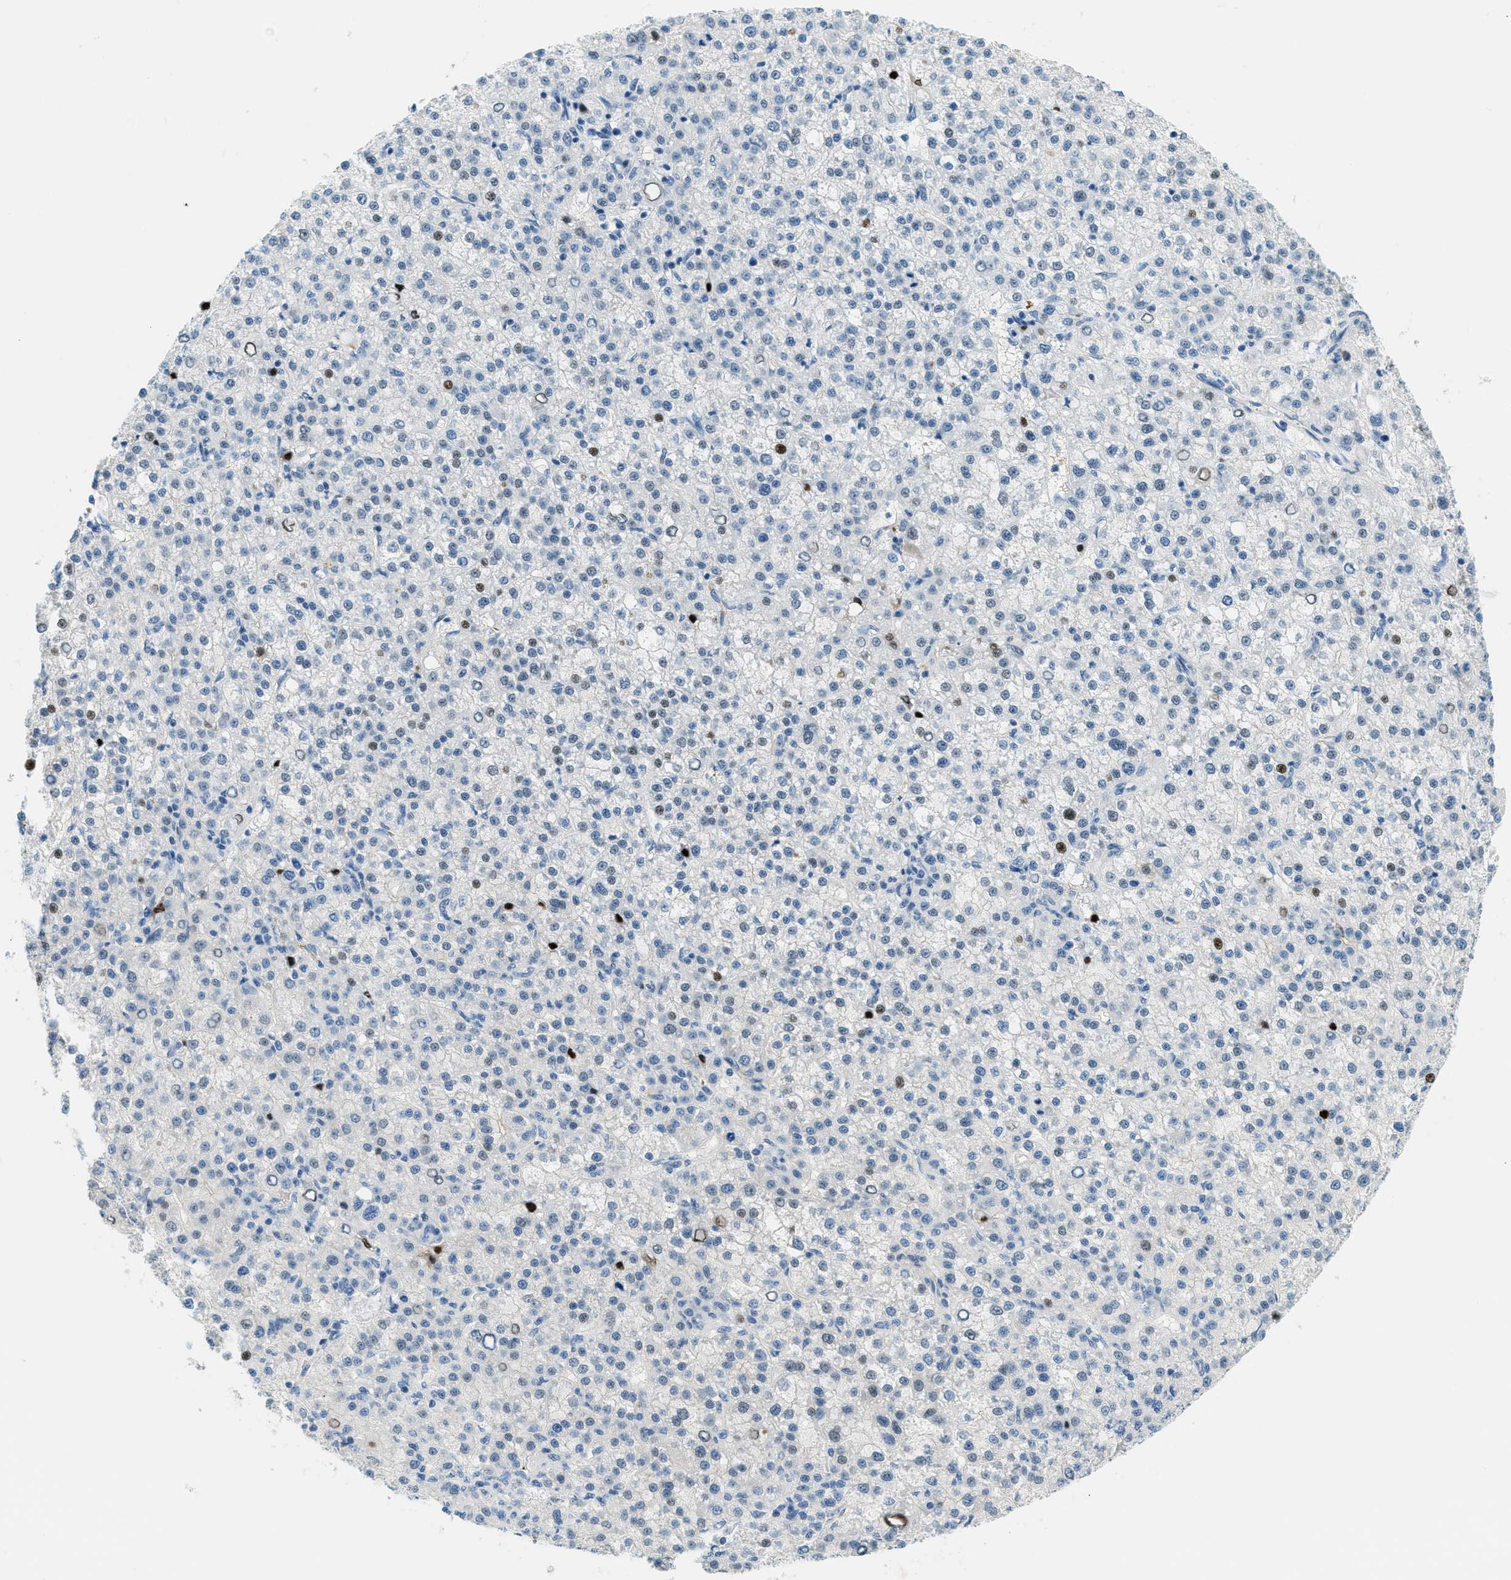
{"staining": {"intensity": "weak", "quantity": "<25%", "location": "nuclear"}, "tissue": "liver cancer", "cell_type": "Tumor cells", "image_type": "cancer", "snomed": [{"axis": "morphology", "description": "Carcinoma, Hepatocellular, NOS"}, {"axis": "topography", "description": "Liver"}], "caption": "A micrograph of hepatocellular carcinoma (liver) stained for a protein reveals no brown staining in tumor cells.", "gene": "CYP4X1", "patient": {"sex": "female", "age": 58}}